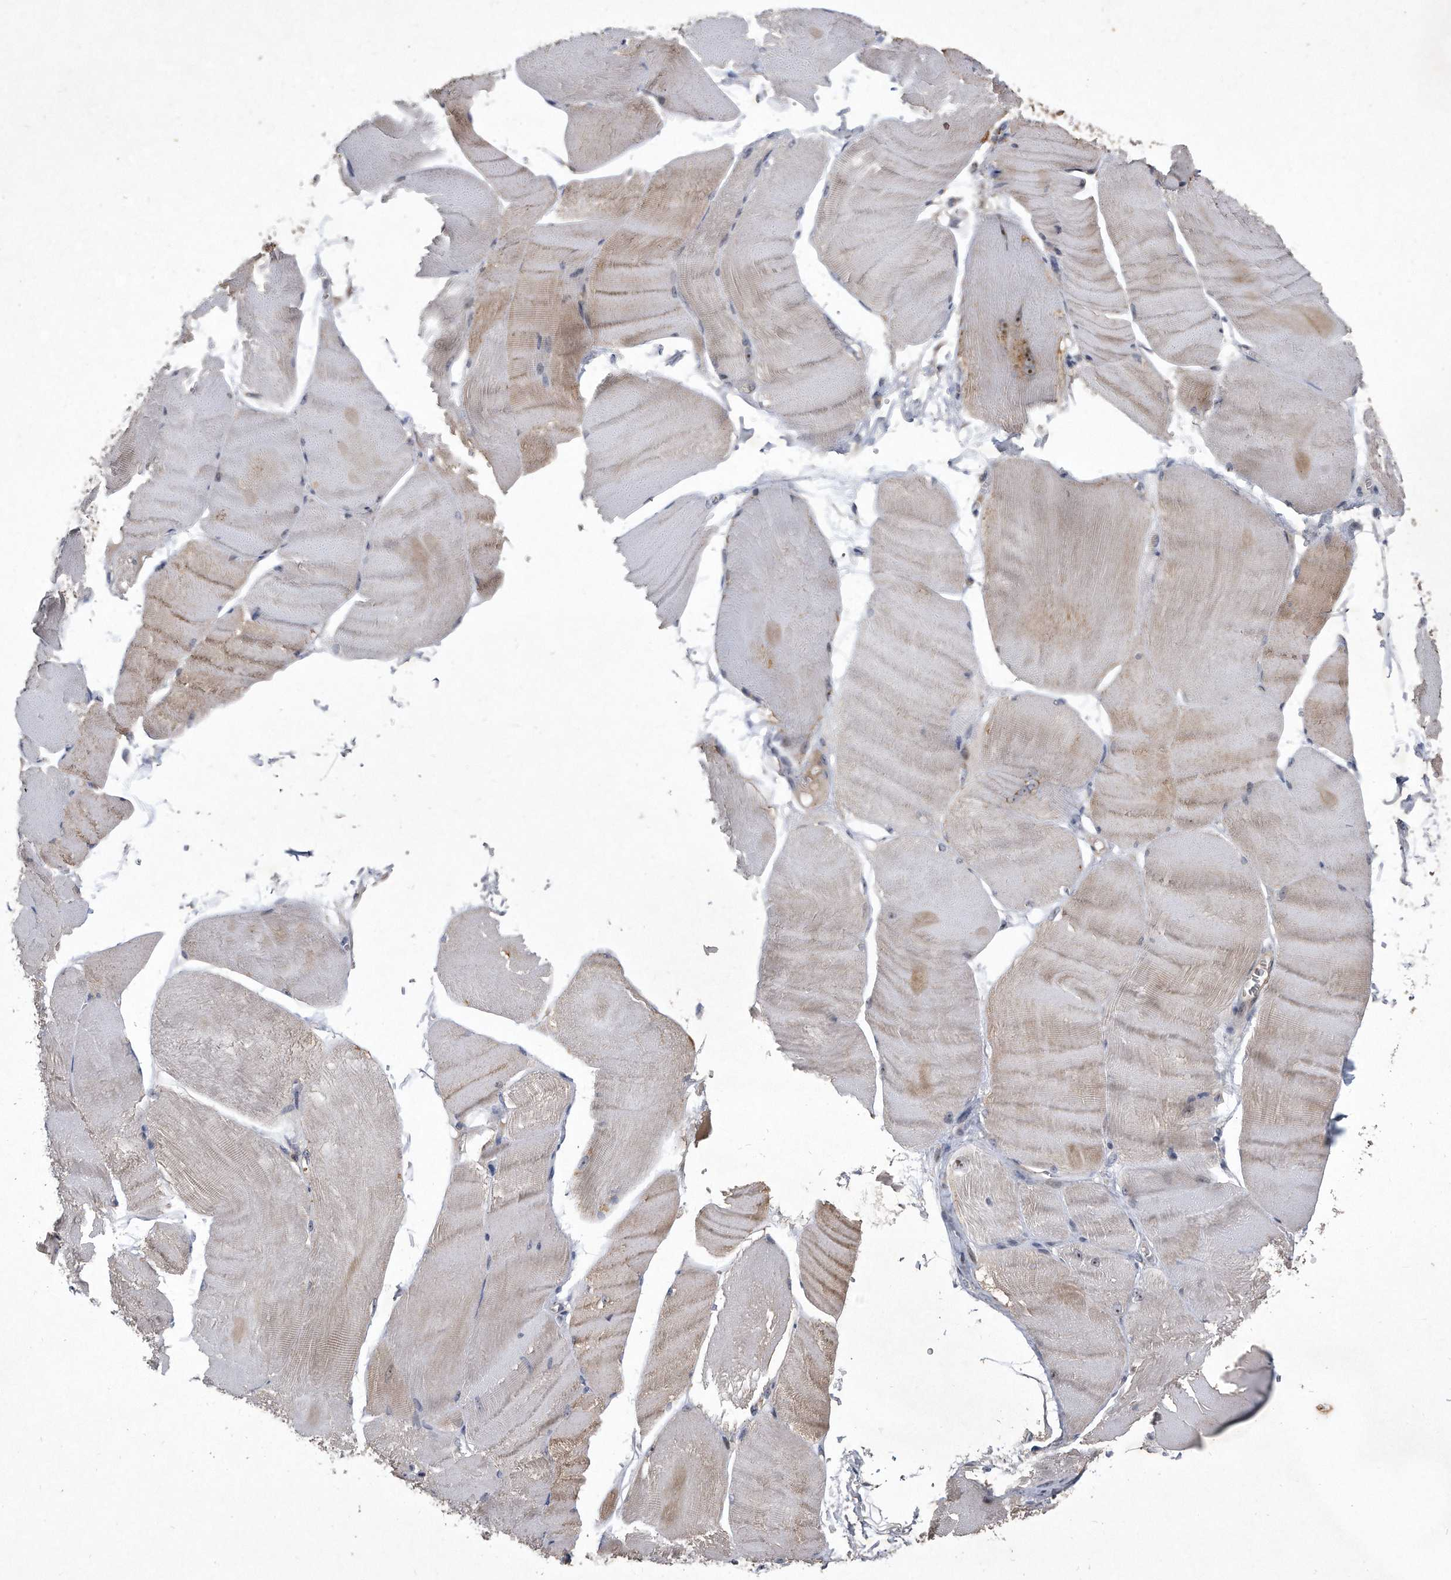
{"staining": {"intensity": "moderate", "quantity": "<25%", "location": "cytoplasmic/membranous"}, "tissue": "skeletal muscle", "cell_type": "Myocytes", "image_type": "normal", "snomed": [{"axis": "morphology", "description": "Normal tissue, NOS"}, {"axis": "morphology", "description": "Basal cell carcinoma"}, {"axis": "topography", "description": "Skeletal muscle"}], "caption": "Skeletal muscle stained with DAB (3,3'-diaminobenzidine) immunohistochemistry (IHC) exhibits low levels of moderate cytoplasmic/membranous staining in about <25% of myocytes. (DAB = brown stain, brightfield microscopy at high magnification).", "gene": "PGBD2", "patient": {"sex": "female", "age": 64}}